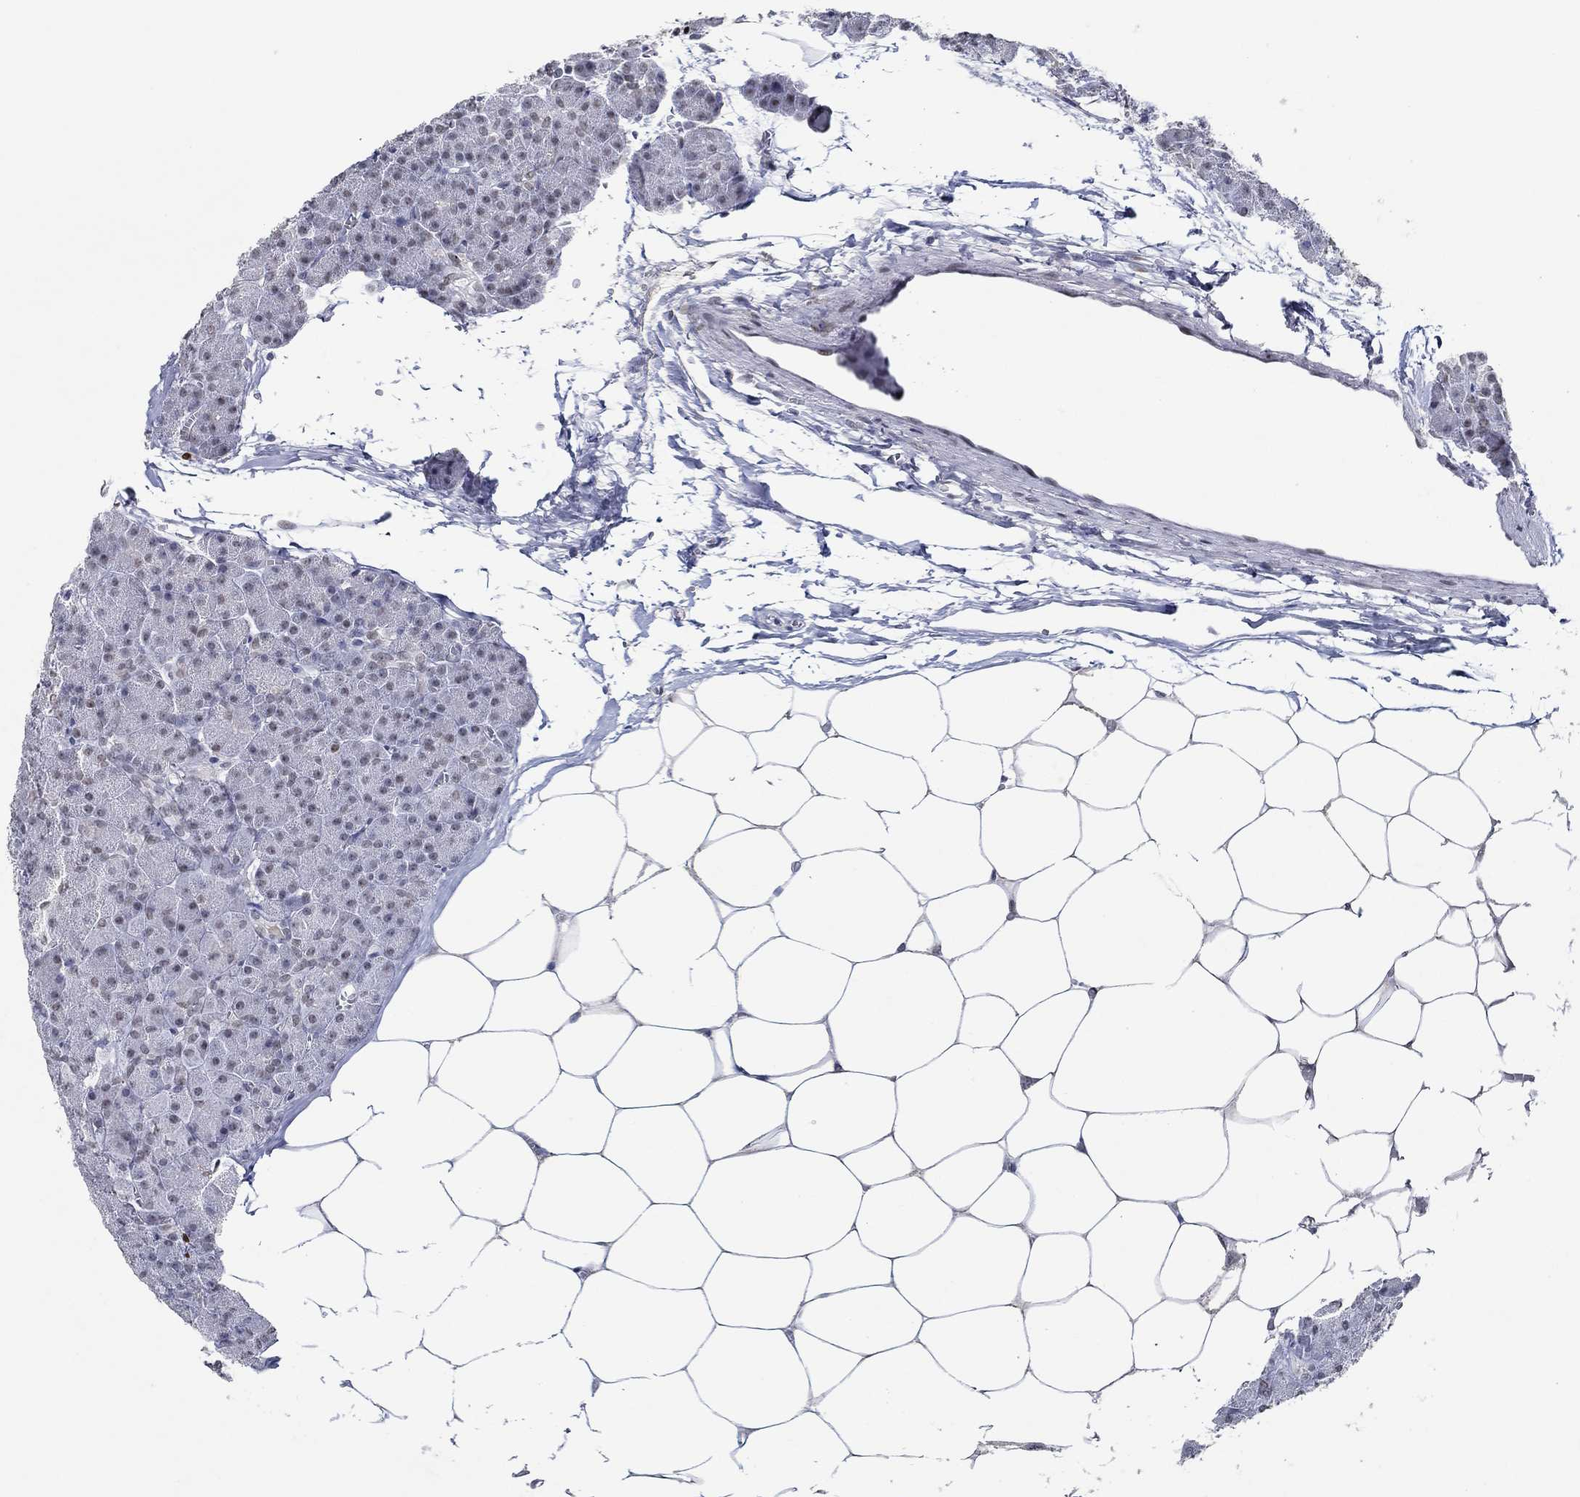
{"staining": {"intensity": "moderate", "quantity": "<25%", "location": "nuclear"}, "tissue": "pancreas", "cell_type": "Exocrine glandular cells", "image_type": "normal", "snomed": [{"axis": "morphology", "description": "Normal tissue, NOS"}, {"axis": "topography", "description": "Pancreas"}], "caption": "A histopathology image of pancreas stained for a protein demonstrates moderate nuclear brown staining in exocrine glandular cells.", "gene": "GATA2", "patient": {"sex": "female", "age": 45}}